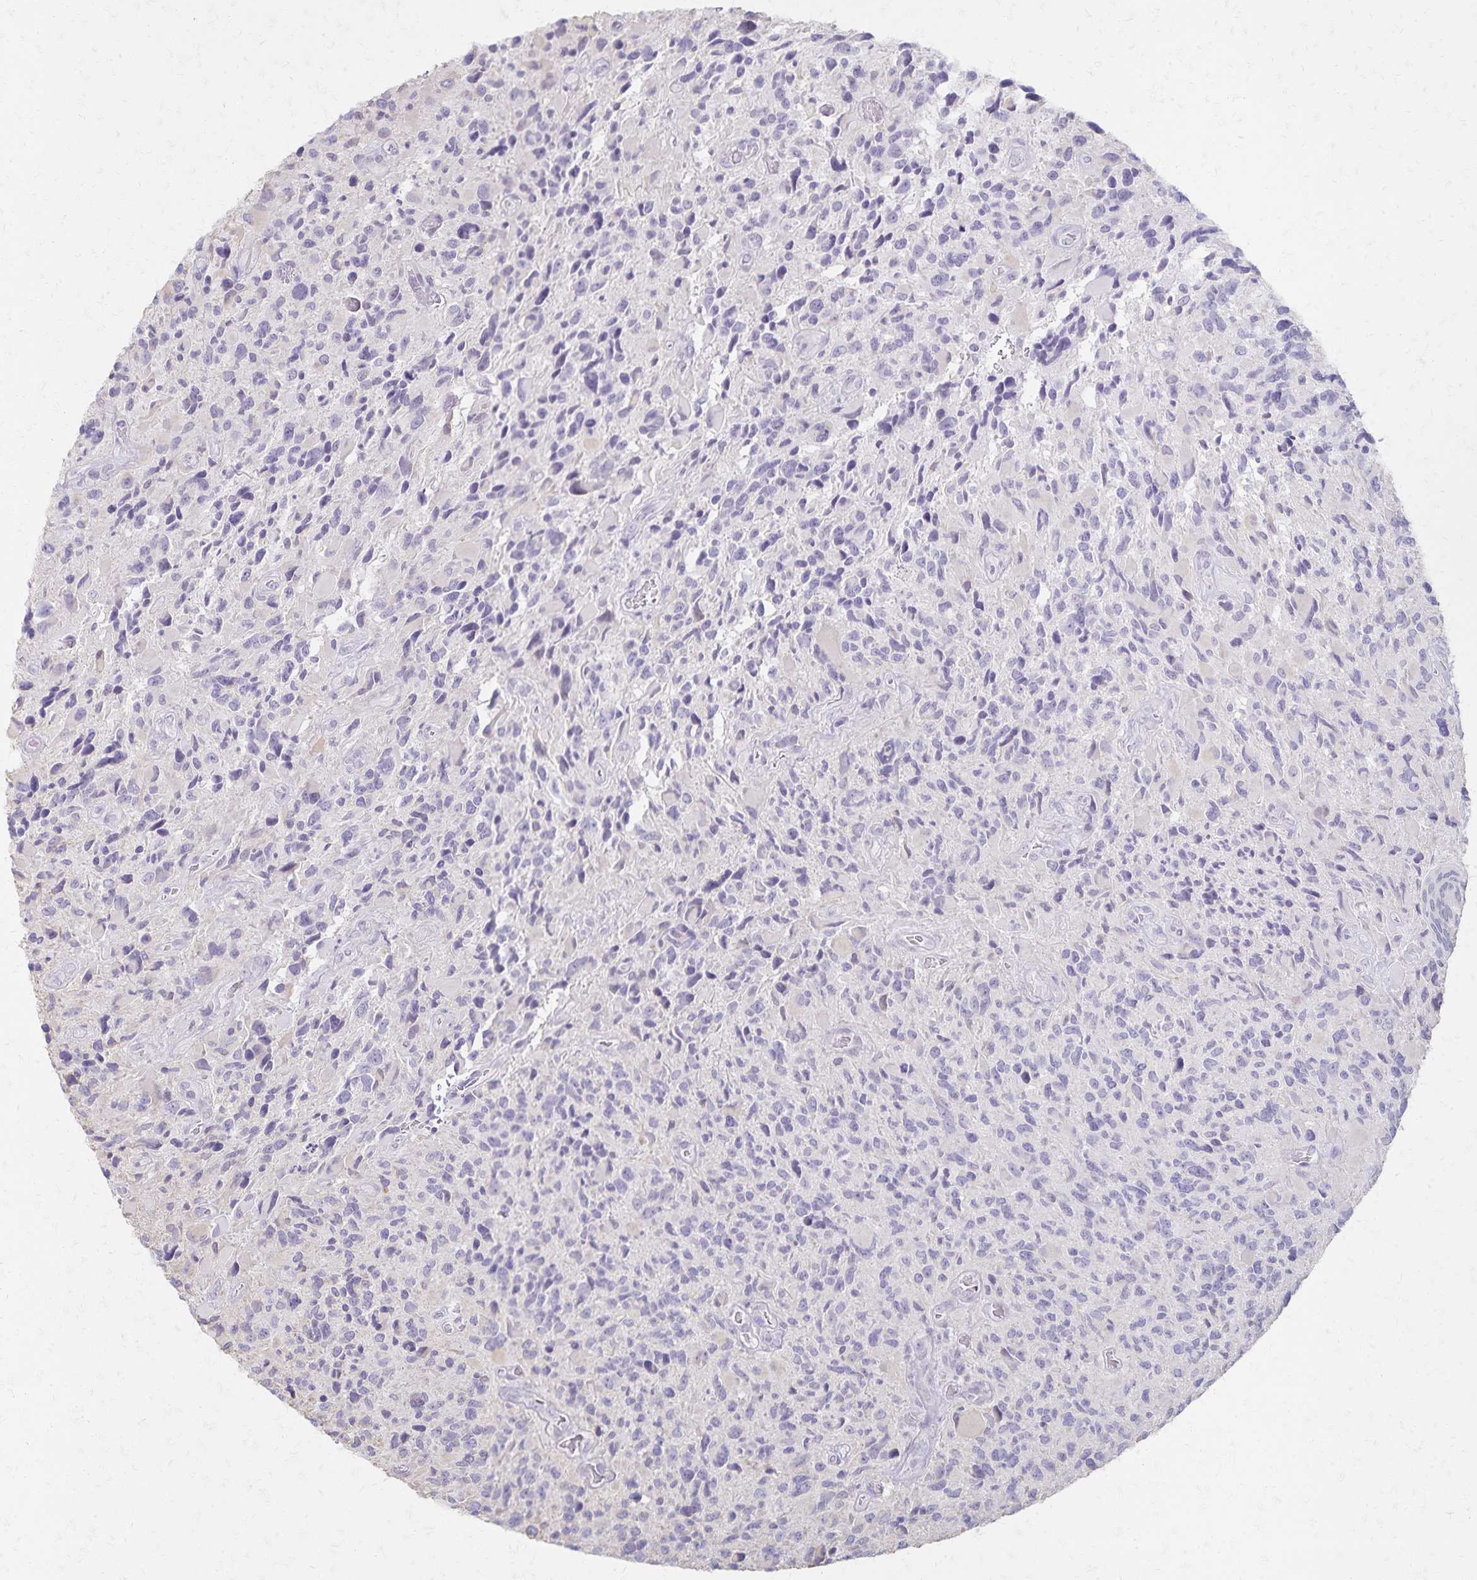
{"staining": {"intensity": "negative", "quantity": "none", "location": "none"}, "tissue": "glioma", "cell_type": "Tumor cells", "image_type": "cancer", "snomed": [{"axis": "morphology", "description": "Glioma, malignant, High grade"}, {"axis": "topography", "description": "Brain"}], "caption": "Immunohistochemistry histopathology image of human malignant glioma (high-grade) stained for a protein (brown), which shows no positivity in tumor cells.", "gene": "KISS1", "patient": {"sex": "male", "age": 46}}